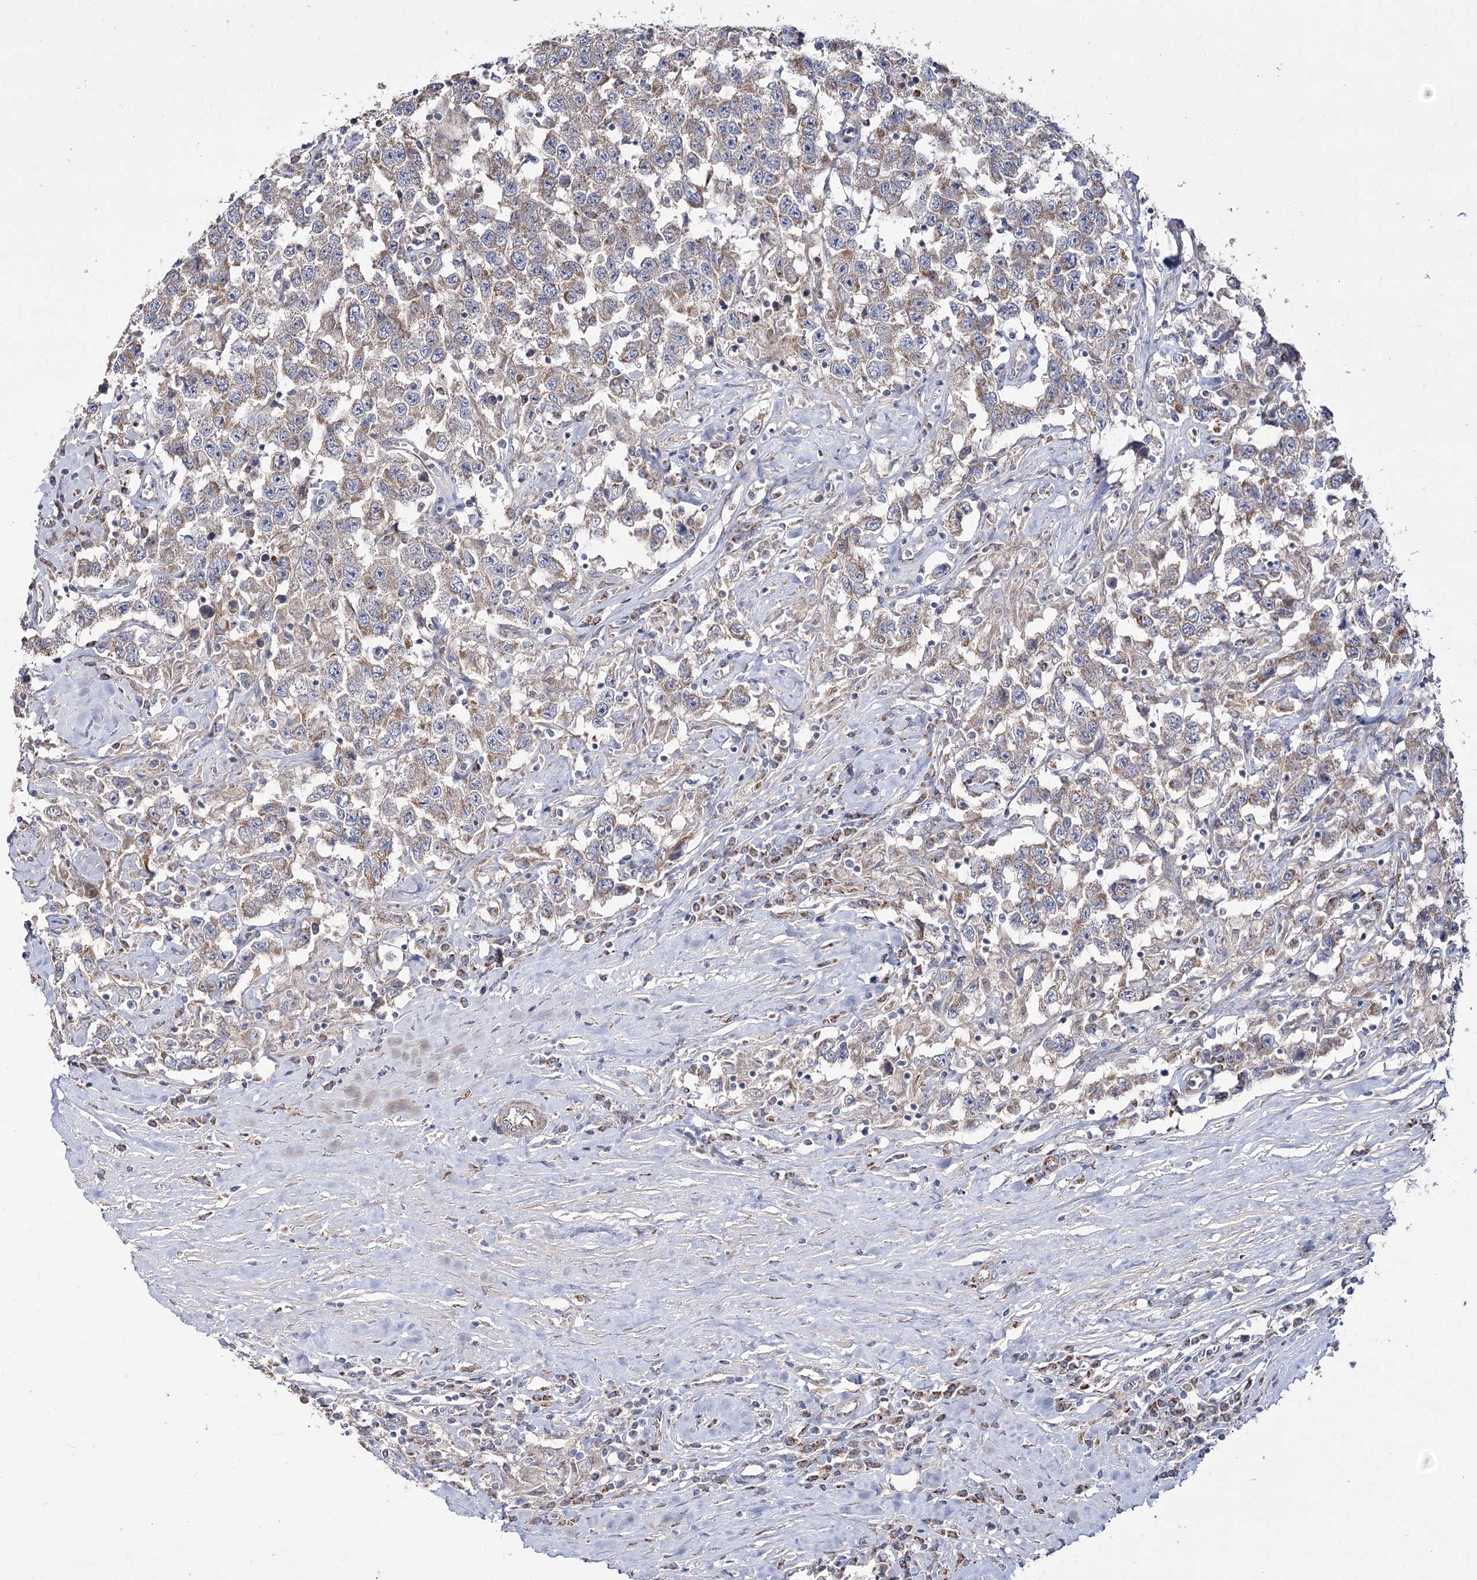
{"staining": {"intensity": "weak", "quantity": ">75%", "location": "cytoplasmic/membranous"}, "tissue": "testis cancer", "cell_type": "Tumor cells", "image_type": "cancer", "snomed": [{"axis": "morphology", "description": "Seminoma, NOS"}, {"axis": "topography", "description": "Testis"}], "caption": "The micrograph reveals immunohistochemical staining of testis cancer (seminoma). There is weak cytoplasmic/membranous expression is identified in approximately >75% of tumor cells. The protein of interest is shown in brown color, while the nuclei are stained blue.", "gene": "NADK2", "patient": {"sex": "male", "age": 41}}